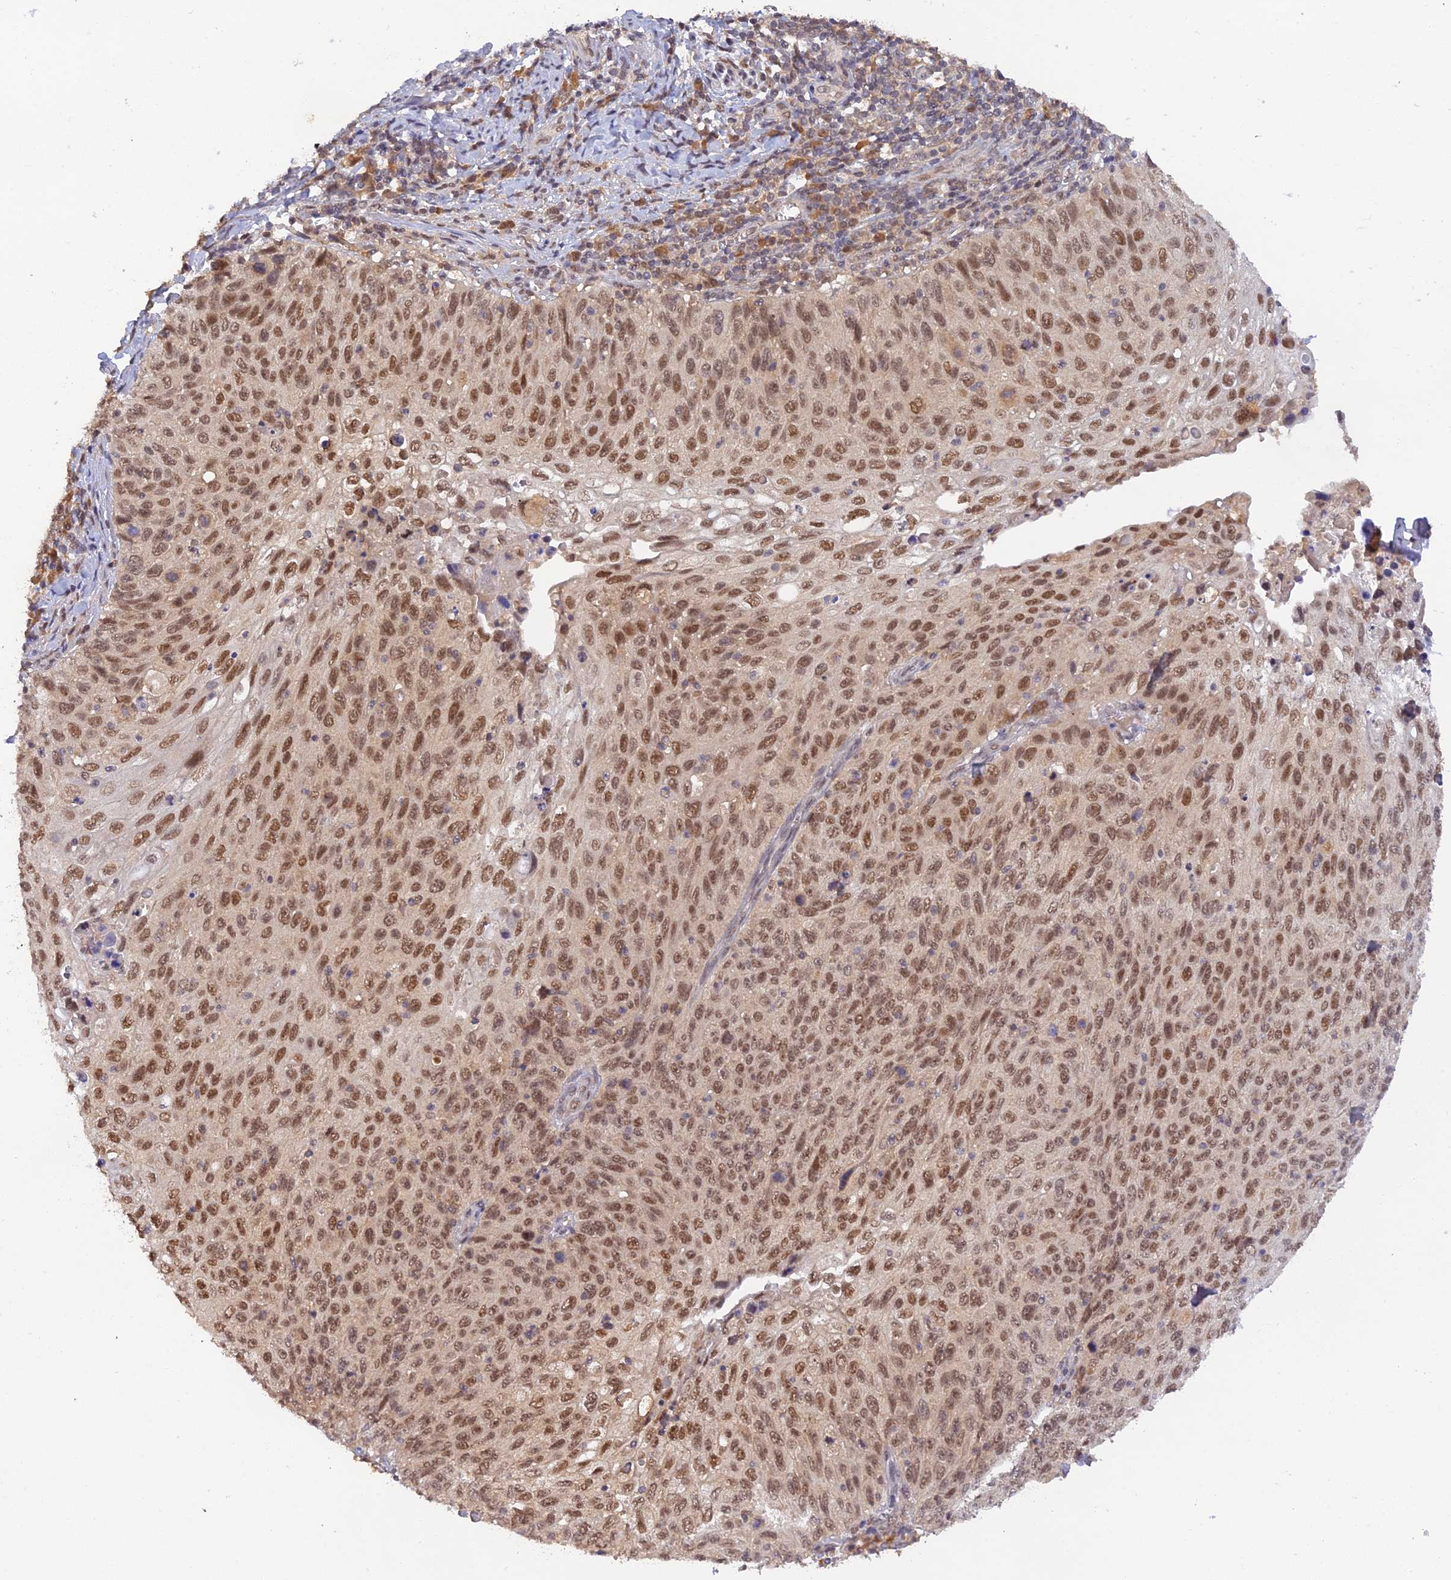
{"staining": {"intensity": "moderate", "quantity": ">75%", "location": "nuclear"}, "tissue": "cervical cancer", "cell_type": "Tumor cells", "image_type": "cancer", "snomed": [{"axis": "morphology", "description": "Squamous cell carcinoma, NOS"}, {"axis": "topography", "description": "Cervix"}], "caption": "About >75% of tumor cells in human cervical cancer (squamous cell carcinoma) demonstrate moderate nuclear protein staining as visualized by brown immunohistochemical staining.", "gene": "ZNF436", "patient": {"sex": "female", "age": 70}}